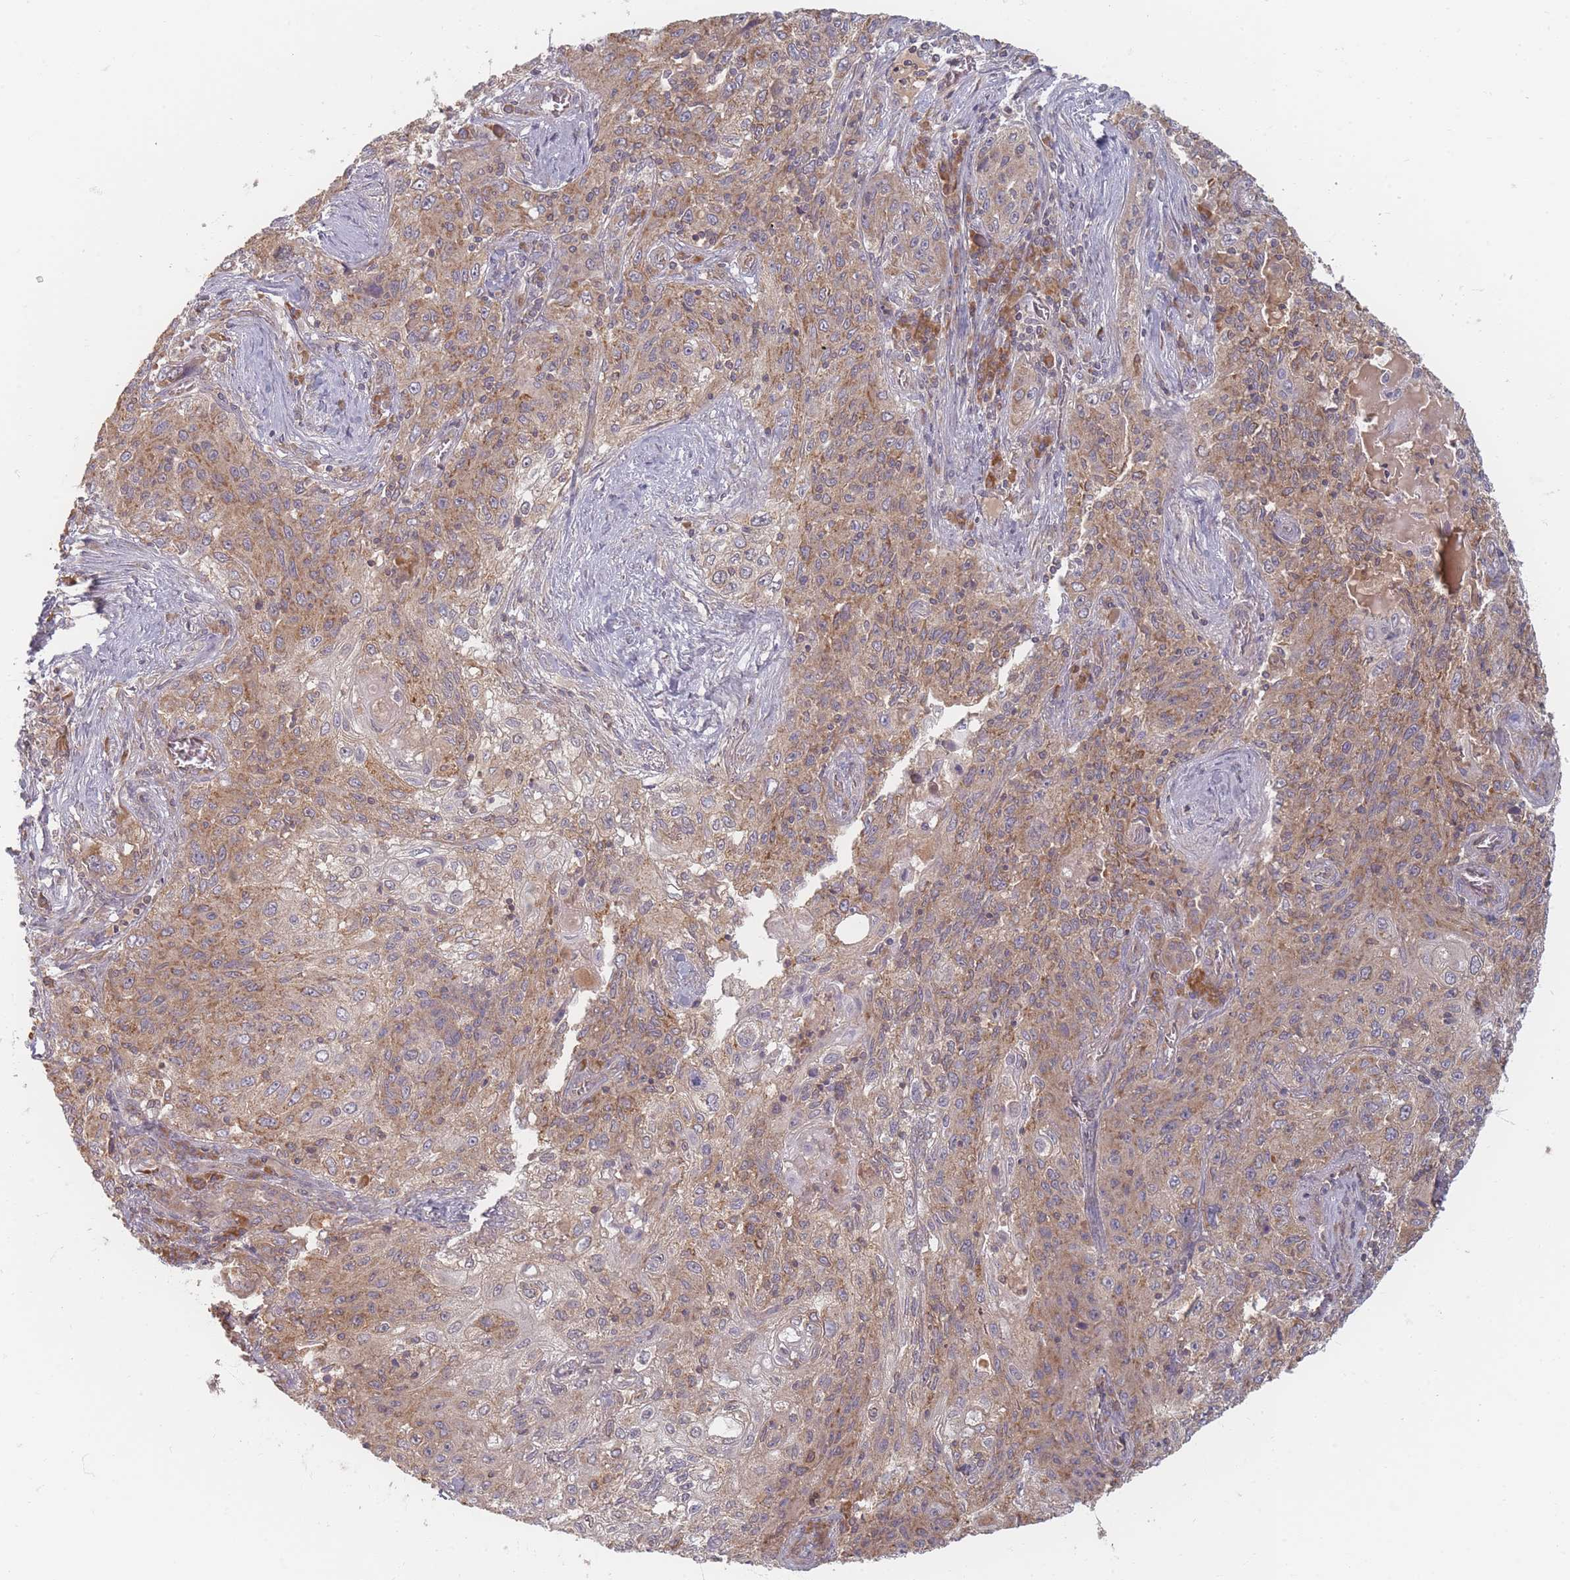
{"staining": {"intensity": "moderate", "quantity": ">75%", "location": "cytoplasmic/membranous"}, "tissue": "lung cancer", "cell_type": "Tumor cells", "image_type": "cancer", "snomed": [{"axis": "morphology", "description": "Squamous cell carcinoma, NOS"}, {"axis": "topography", "description": "Lung"}], "caption": "Immunohistochemical staining of human squamous cell carcinoma (lung) reveals medium levels of moderate cytoplasmic/membranous expression in approximately >75% of tumor cells.", "gene": "SLC35F3", "patient": {"sex": "female", "age": 69}}